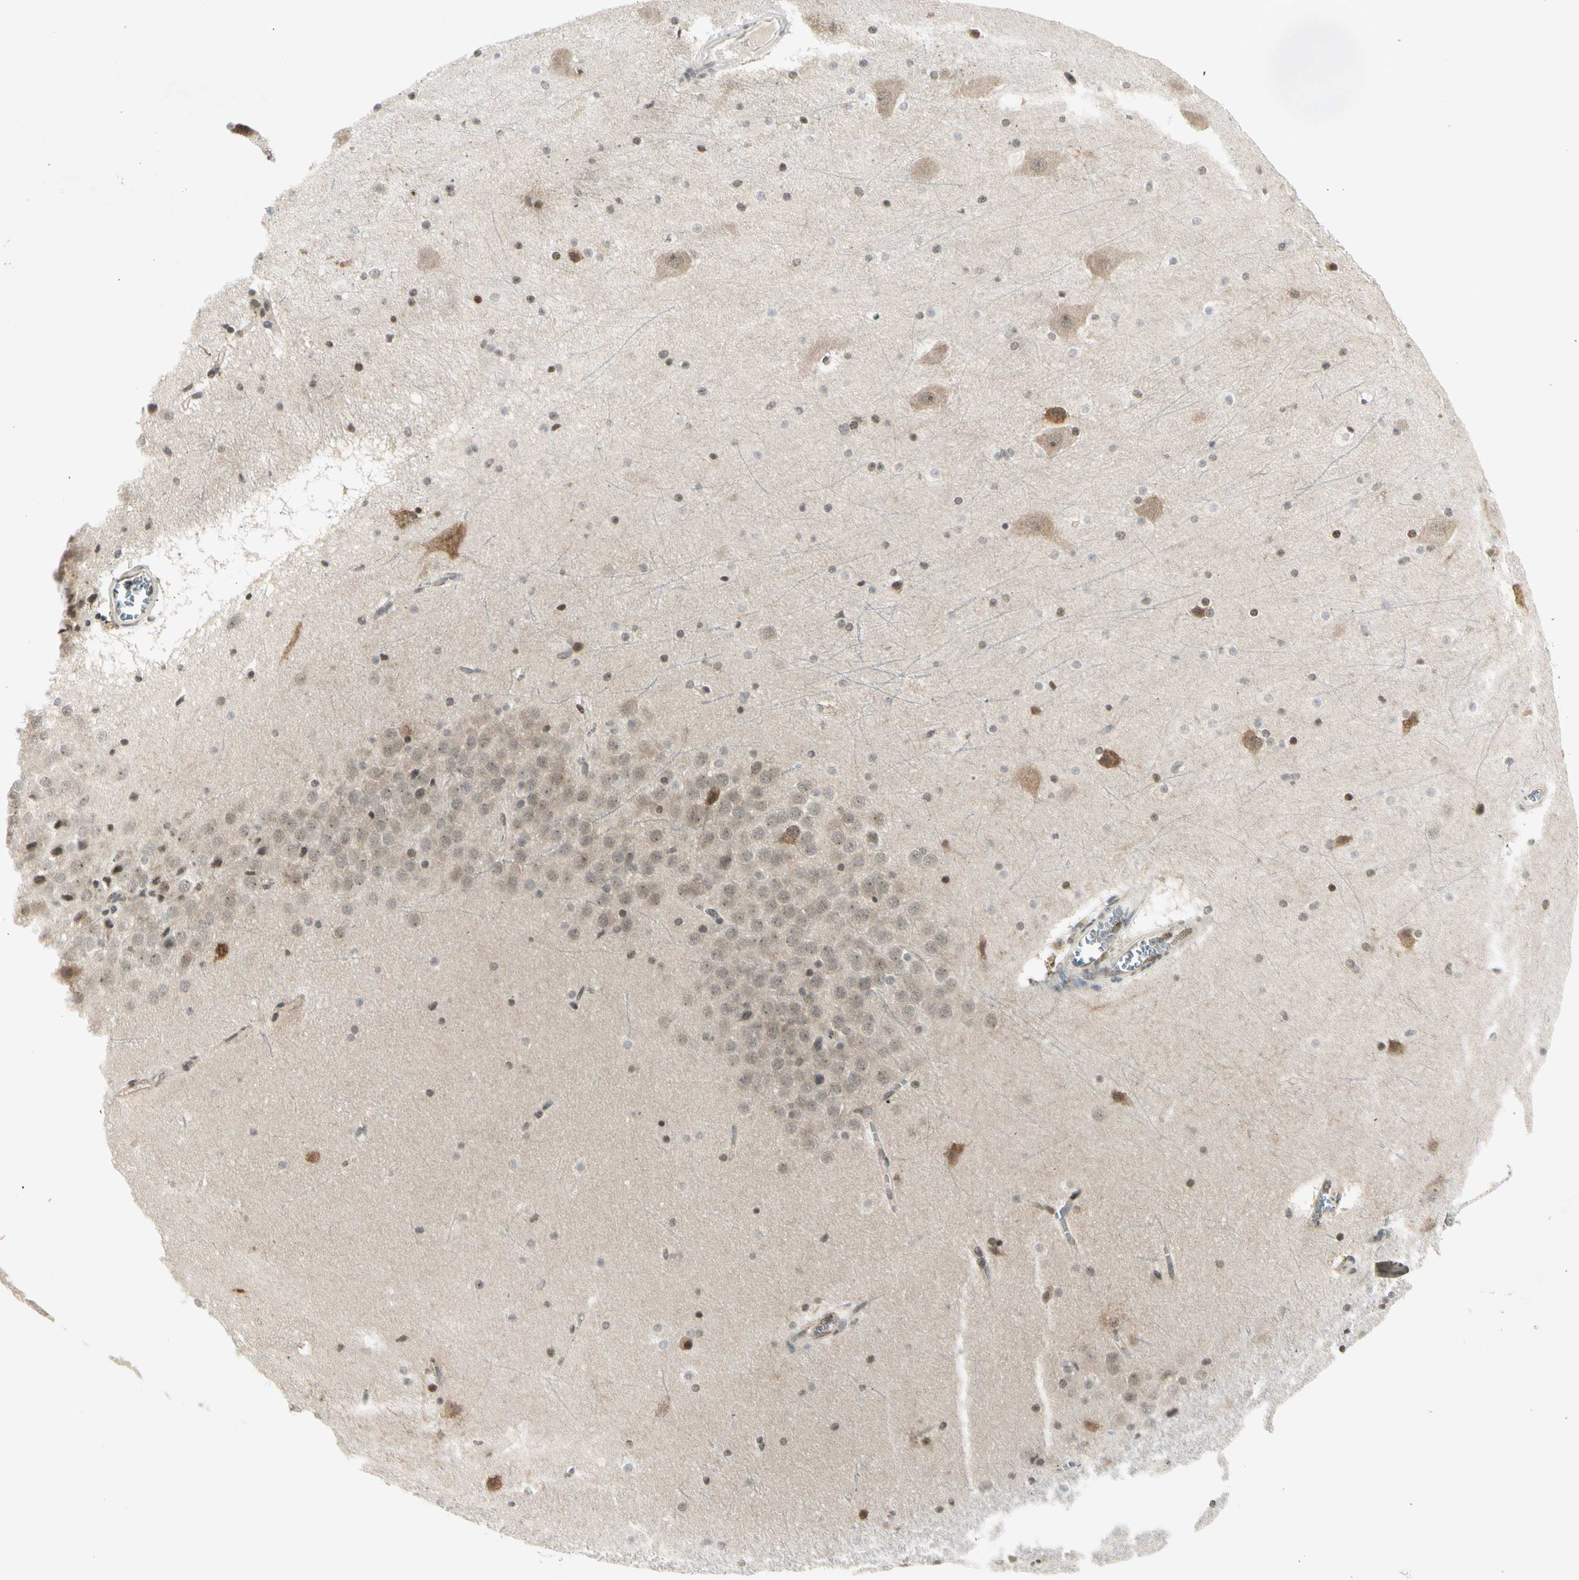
{"staining": {"intensity": "strong", "quantity": "<25%", "location": "nuclear"}, "tissue": "hippocampus", "cell_type": "Glial cells", "image_type": "normal", "snomed": [{"axis": "morphology", "description": "Normal tissue, NOS"}, {"axis": "topography", "description": "Hippocampus"}], "caption": "The image reveals immunohistochemical staining of normal hippocampus. There is strong nuclear expression is present in approximately <25% of glial cells. The staining was performed using DAB (3,3'-diaminobenzidine), with brown indicating positive protein expression. Nuclei are stained blue with hematoxylin.", "gene": "SMN2", "patient": {"sex": "male", "age": 45}}